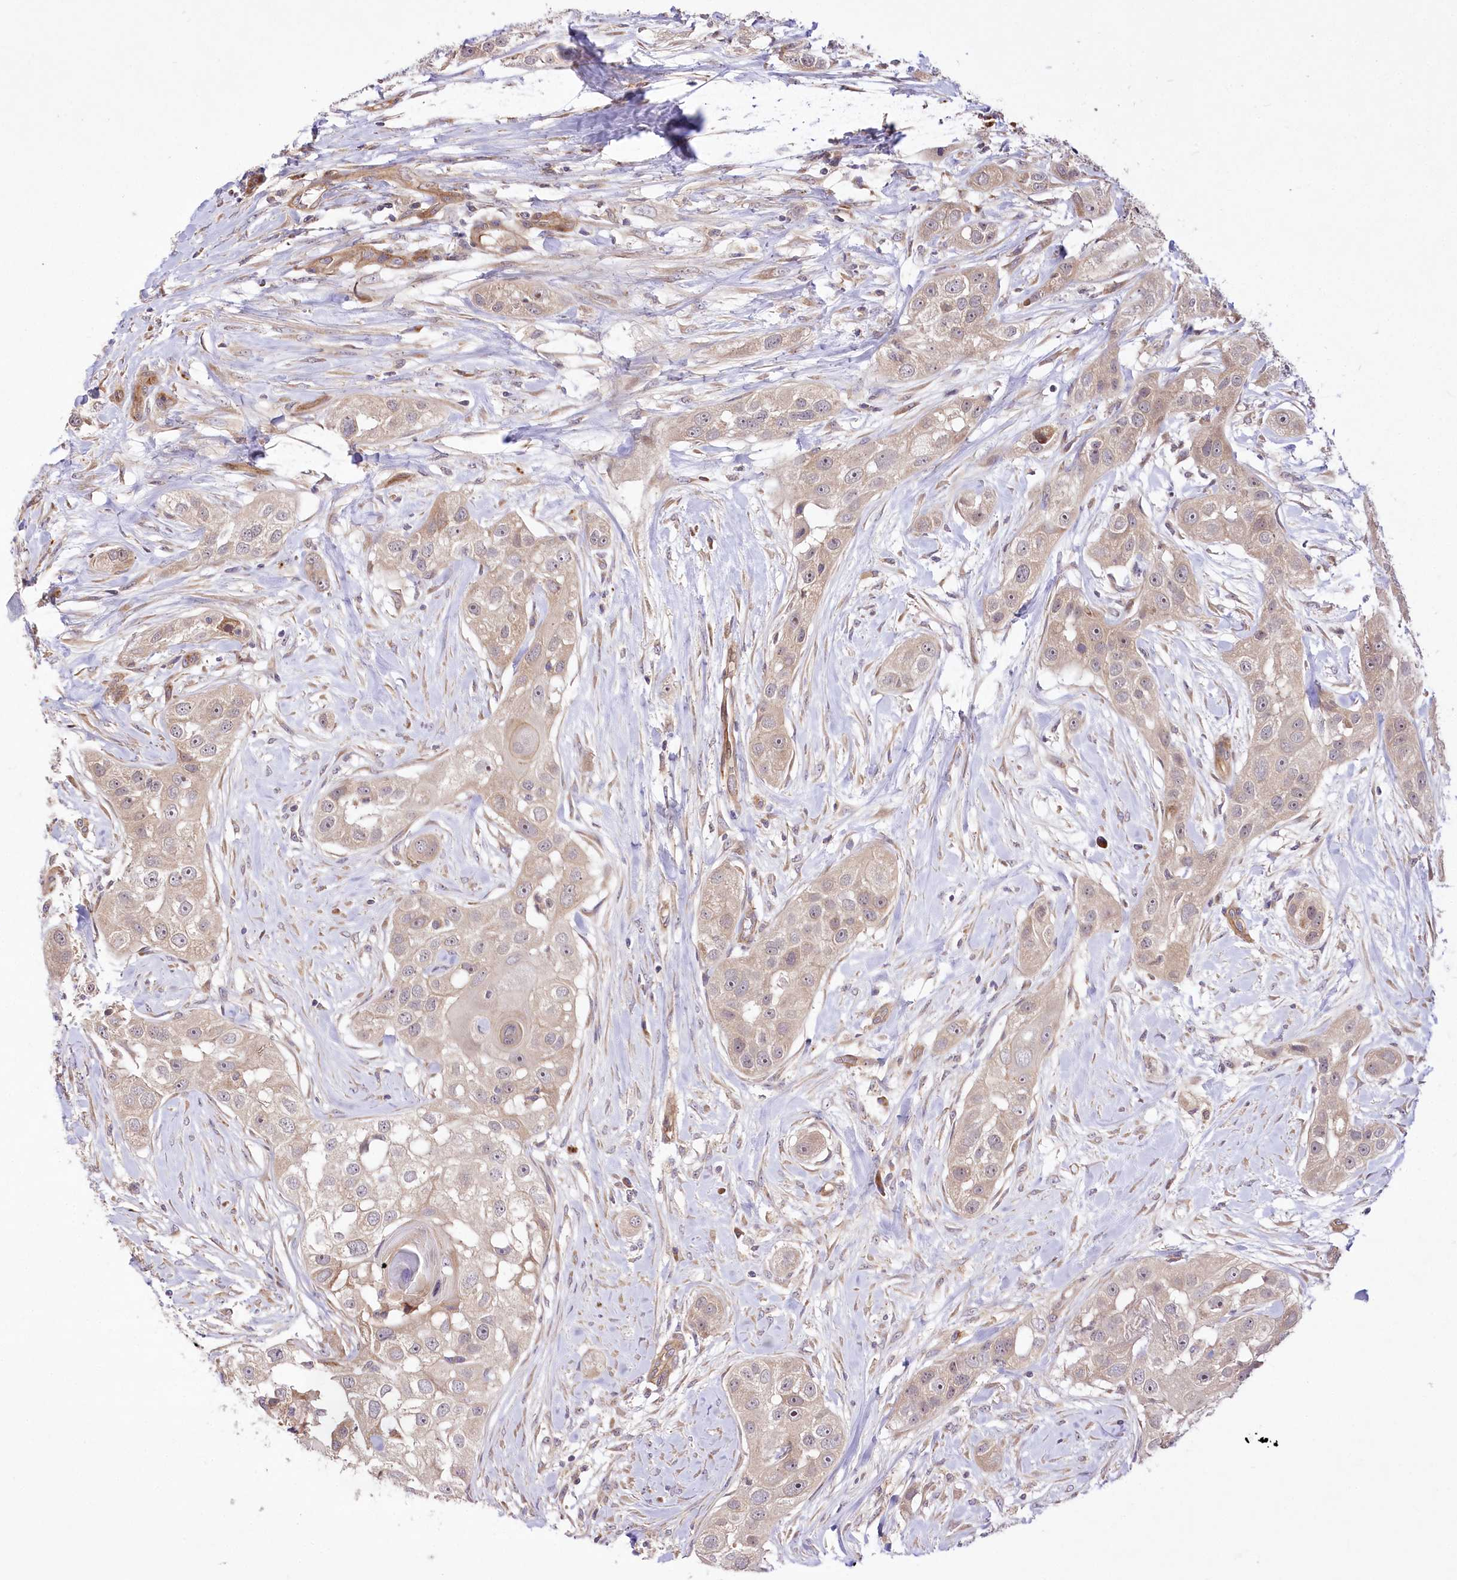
{"staining": {"intensity": "weak", "quantity": "25%-75%", "location": "cytoplasmic/membranous"}, "tissue": "head and neck cancer", "cell_type": "Tumor cells", "image_type": "cancer", "snomed": [{"axis": "morphology", "description": "Normal tissue, NOS"}, {"axis": "morphology", "description": "Squamous cell carcinoma, NOS"}, {"axis": "topography", "description": "Skeletal muscle"}, {"axis": "topography", "description": "Head-Neck"}], "caption": "Head and neck cancer (squamous cell carcinoma) stained for a protein (brown) demonstrates weak cytoplasmic/membranous positive staining in about 25%-75% of tumor cells.", "gene": "PSTK", "patient": {"sex": "male", "age": 51}}